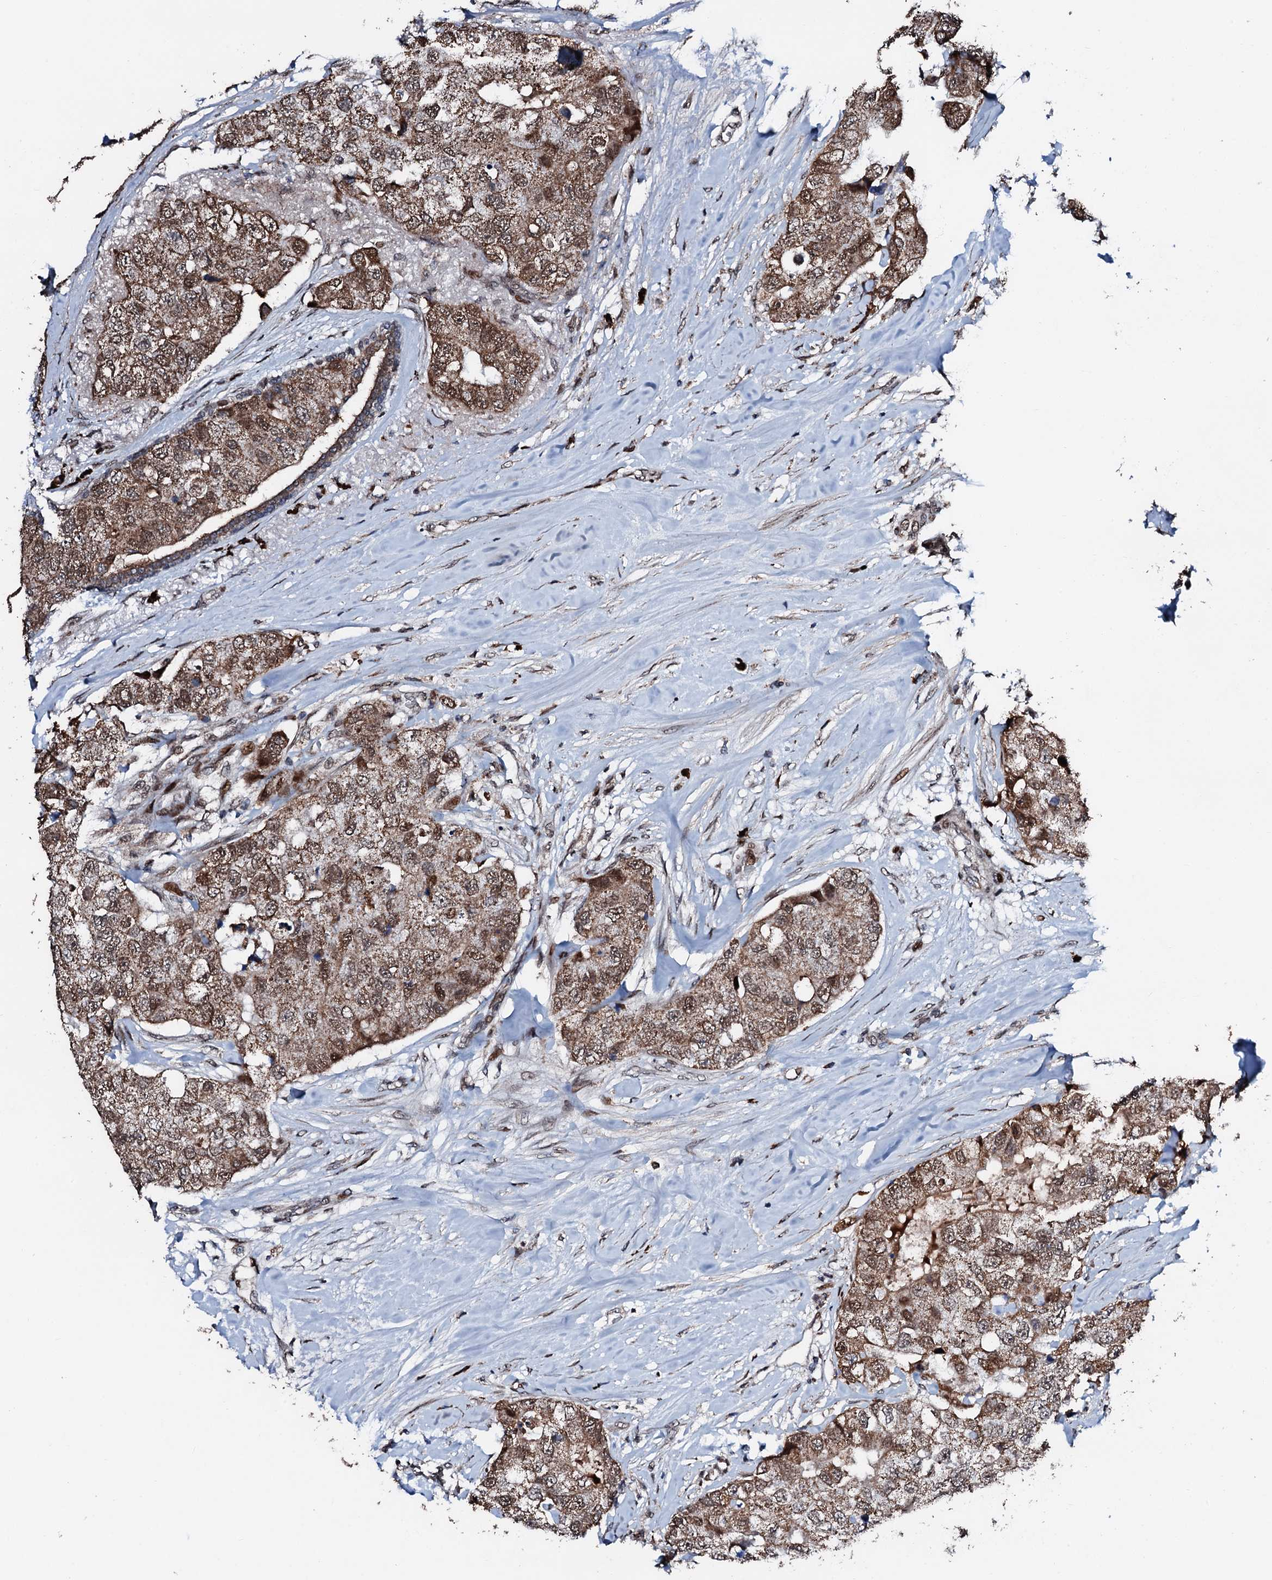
{"staining": {"intensity": "moderate", "quantity": ">75%", "location": "cytoplasmic/membranous,nuclear"}, "tissue": "breast cancer", "cell_type": "Tumor cells", "image_type": "cancer", "snomed": [{"axis": "morphology", "description": "Duct carcinoma"}, {"axis": "topography", "description": "Breast"}], "caption": "Immunohistochemistry of human intraductal carcinoma (breast) shows medium levels of moderate cytoplasmic/membranous and nuclear expression in approximately >75% of tumor cells. (DAB (3,3'-diaminobenzidine) IHC with brightfield microscopy, high magnification).", "gene": "KIF18A", "patient": {"sex": "female", "age": 62}}